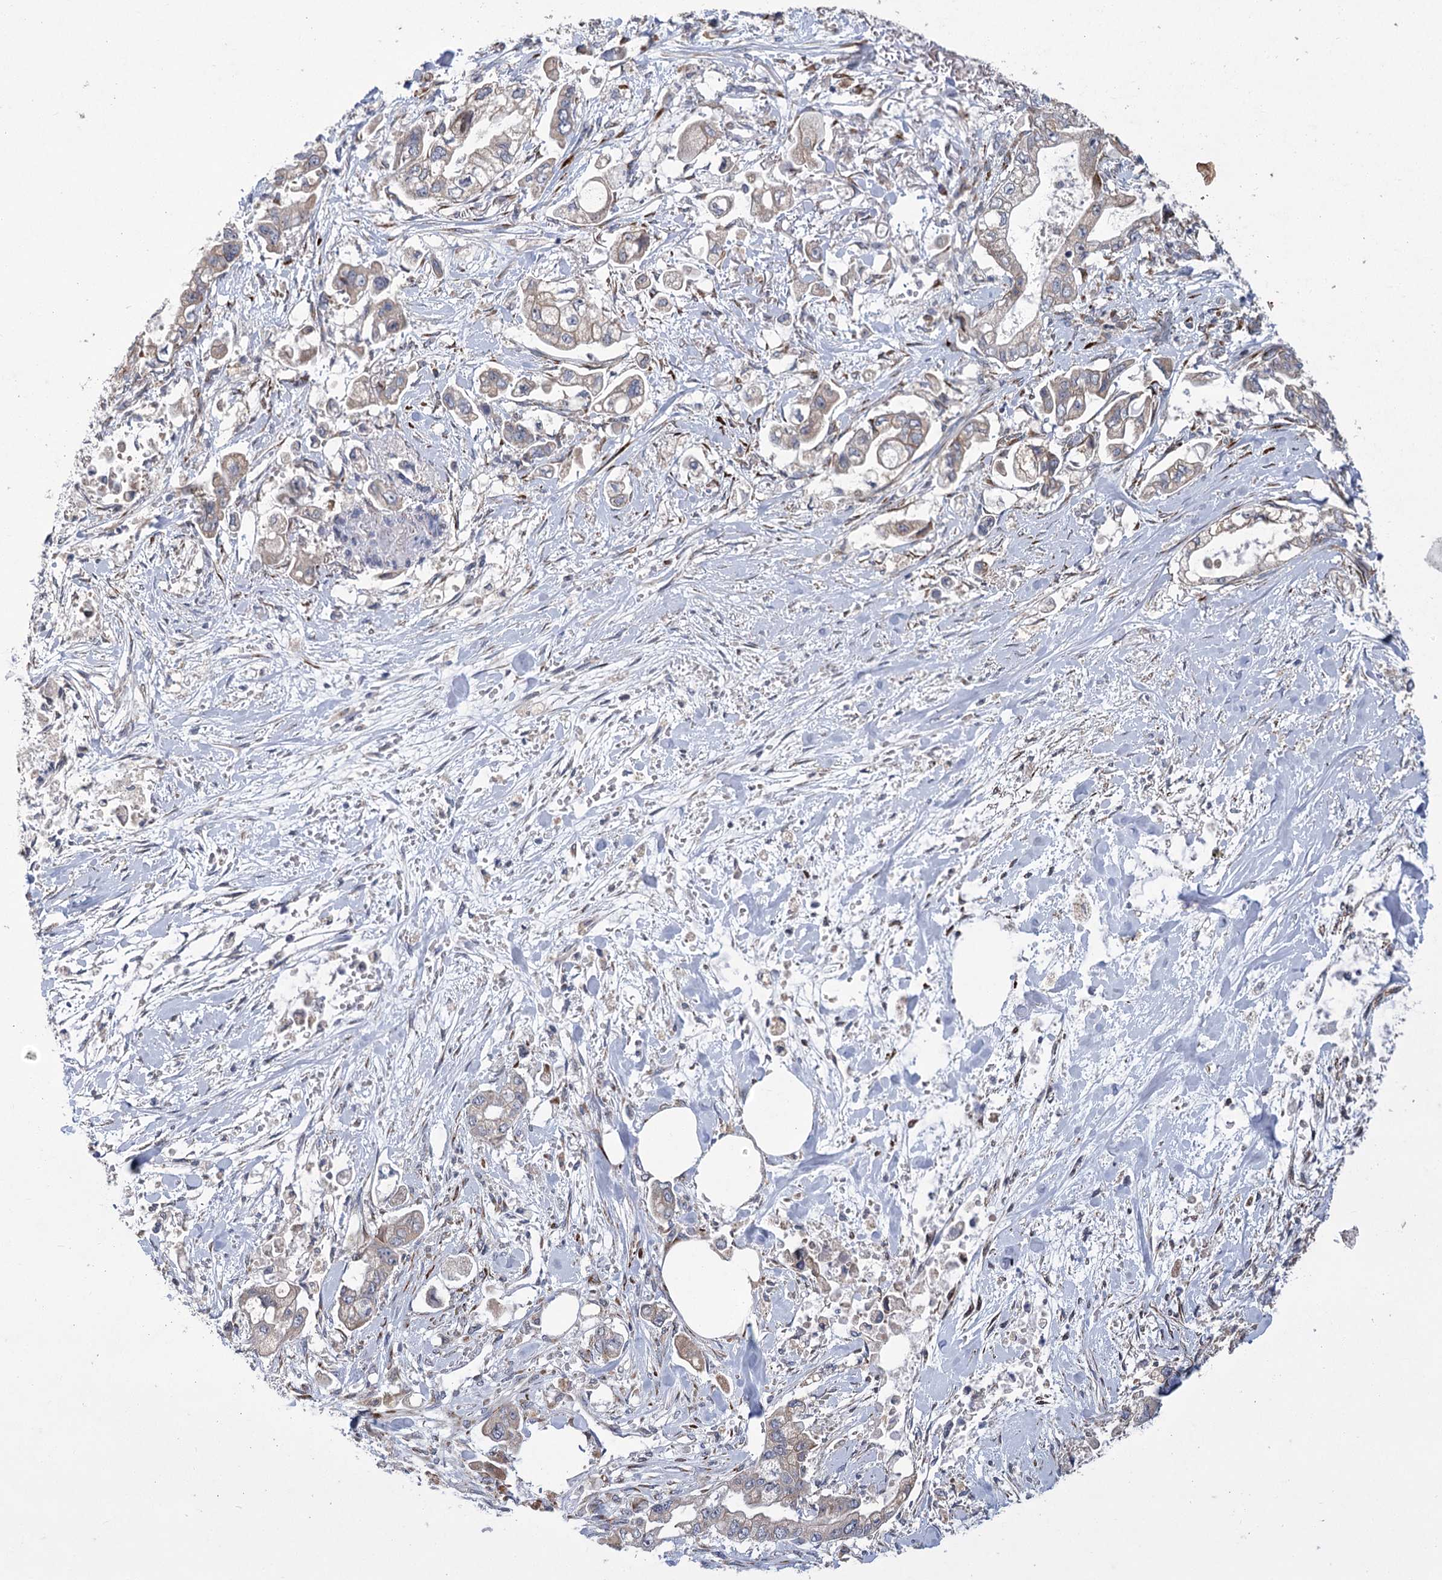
{"staining": {"intensity": "weak", "quantity": ">75%", "location": "cytoplasmic/membranous"}, "tissue": "stomach cancer", "cell_type": "Tumor cells", "image_type": "cancer", "snomed": [{"axis": "morphology", "description": "Adenocarcinoma, NOS"}, {"axis": "topography", "description": "Stomach"}], "caption": "There is low levels of weak cytoplasmic/membranous staining in tumor cells of stomach cancer, as demonstrated by immunohistochemical staining (brown color).", "gene": "GCNT4", "patient": {"sex": "male", "age": 62}}